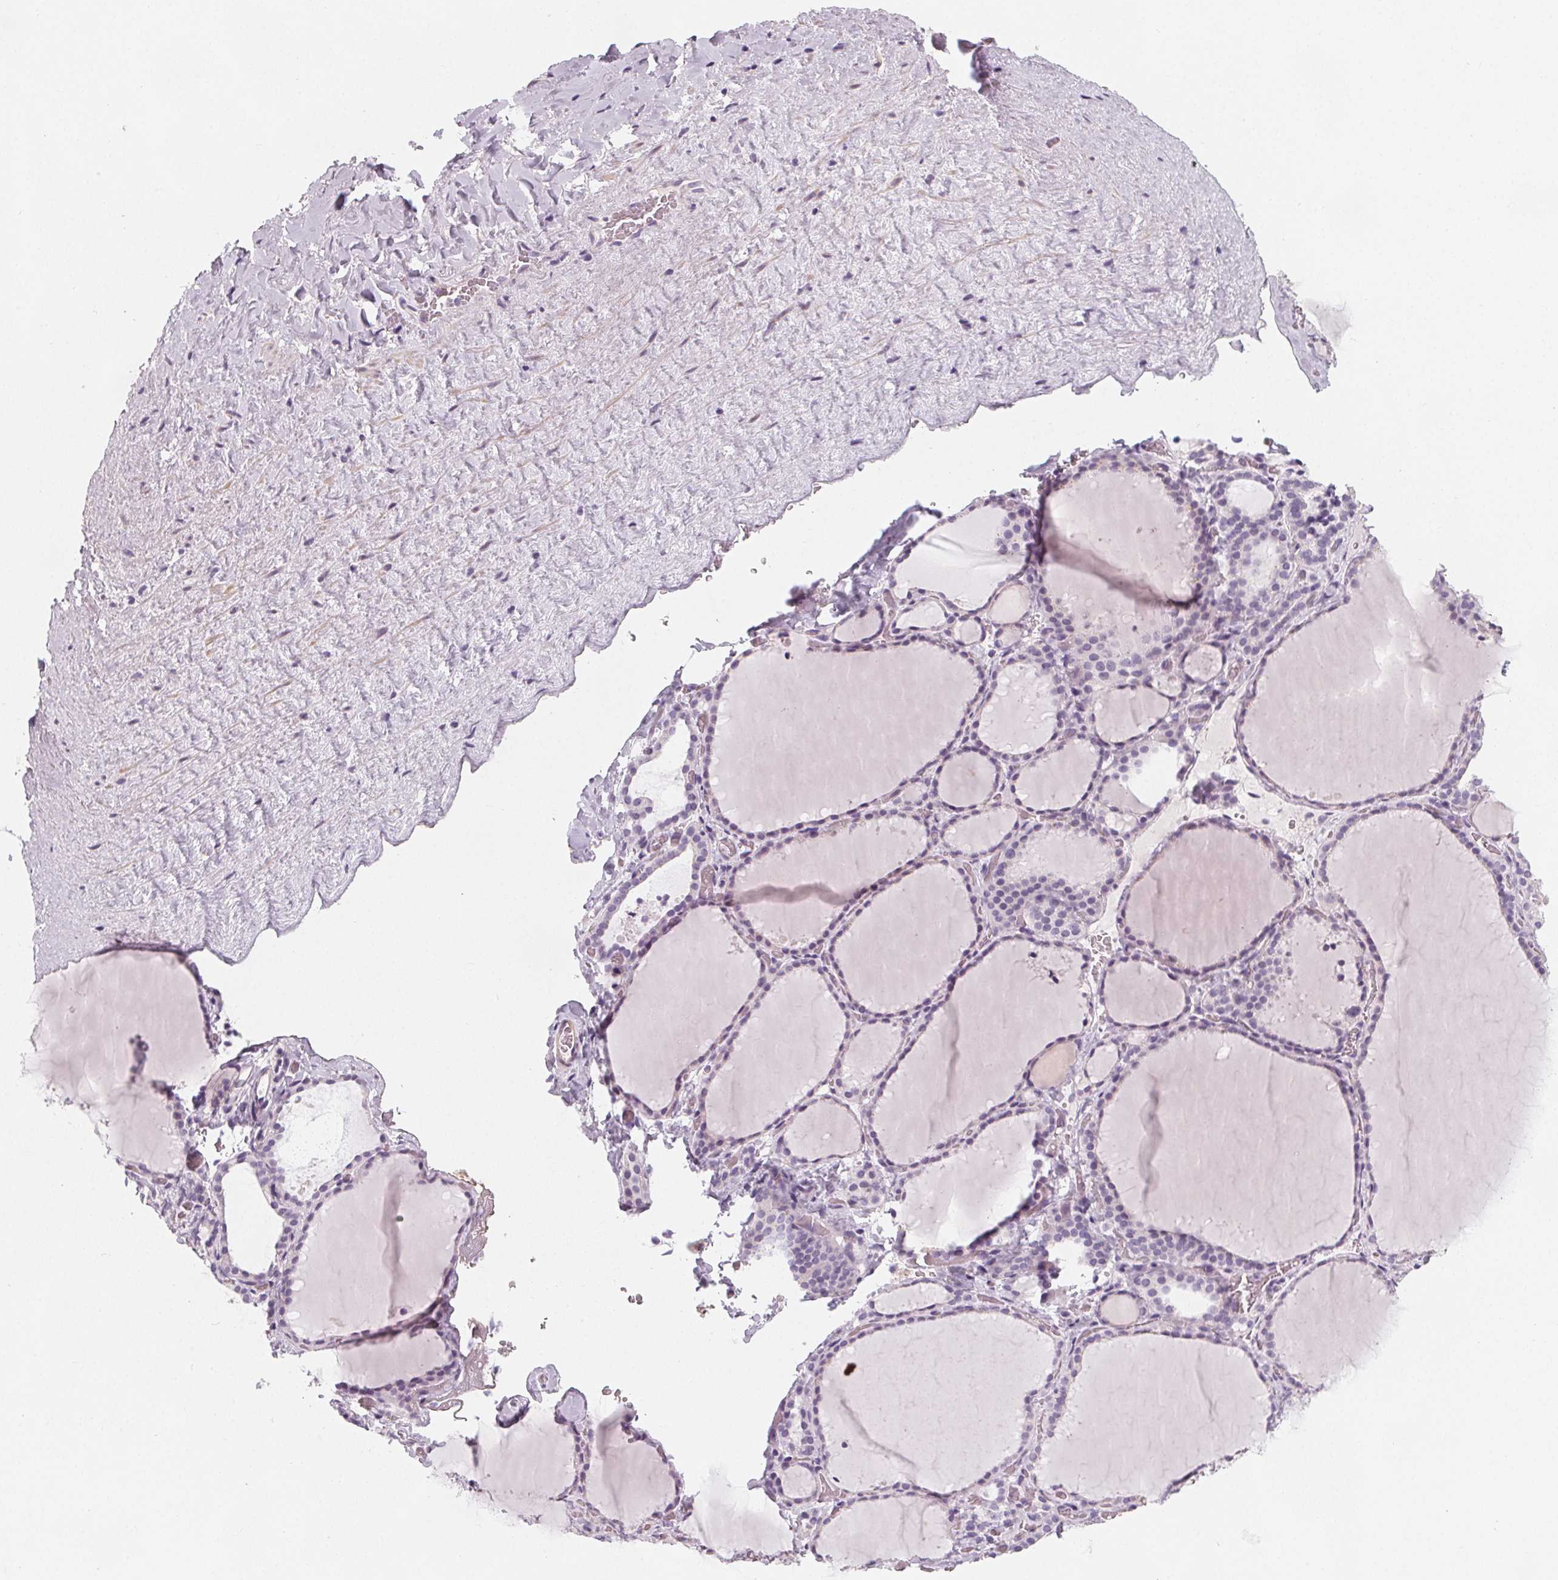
{"staining": {"intensity": "negative", "quantity": "none", "location": "none"}, "tissue": "thyroid gland", "cell_type": "Glandular cells", "image_type": "normal", "snomed": [{"axis": "morphology", "description": "Normal tissue, NOS"}, {"axis": "topography", "description": "Thyroid gland"}], "caption": "Protein analysis of unremarkable thyroid gland displays no significant positivity in glandular cells.", "gene": "SLC5A12", "patient": {"sex": "female", "age": 22}}